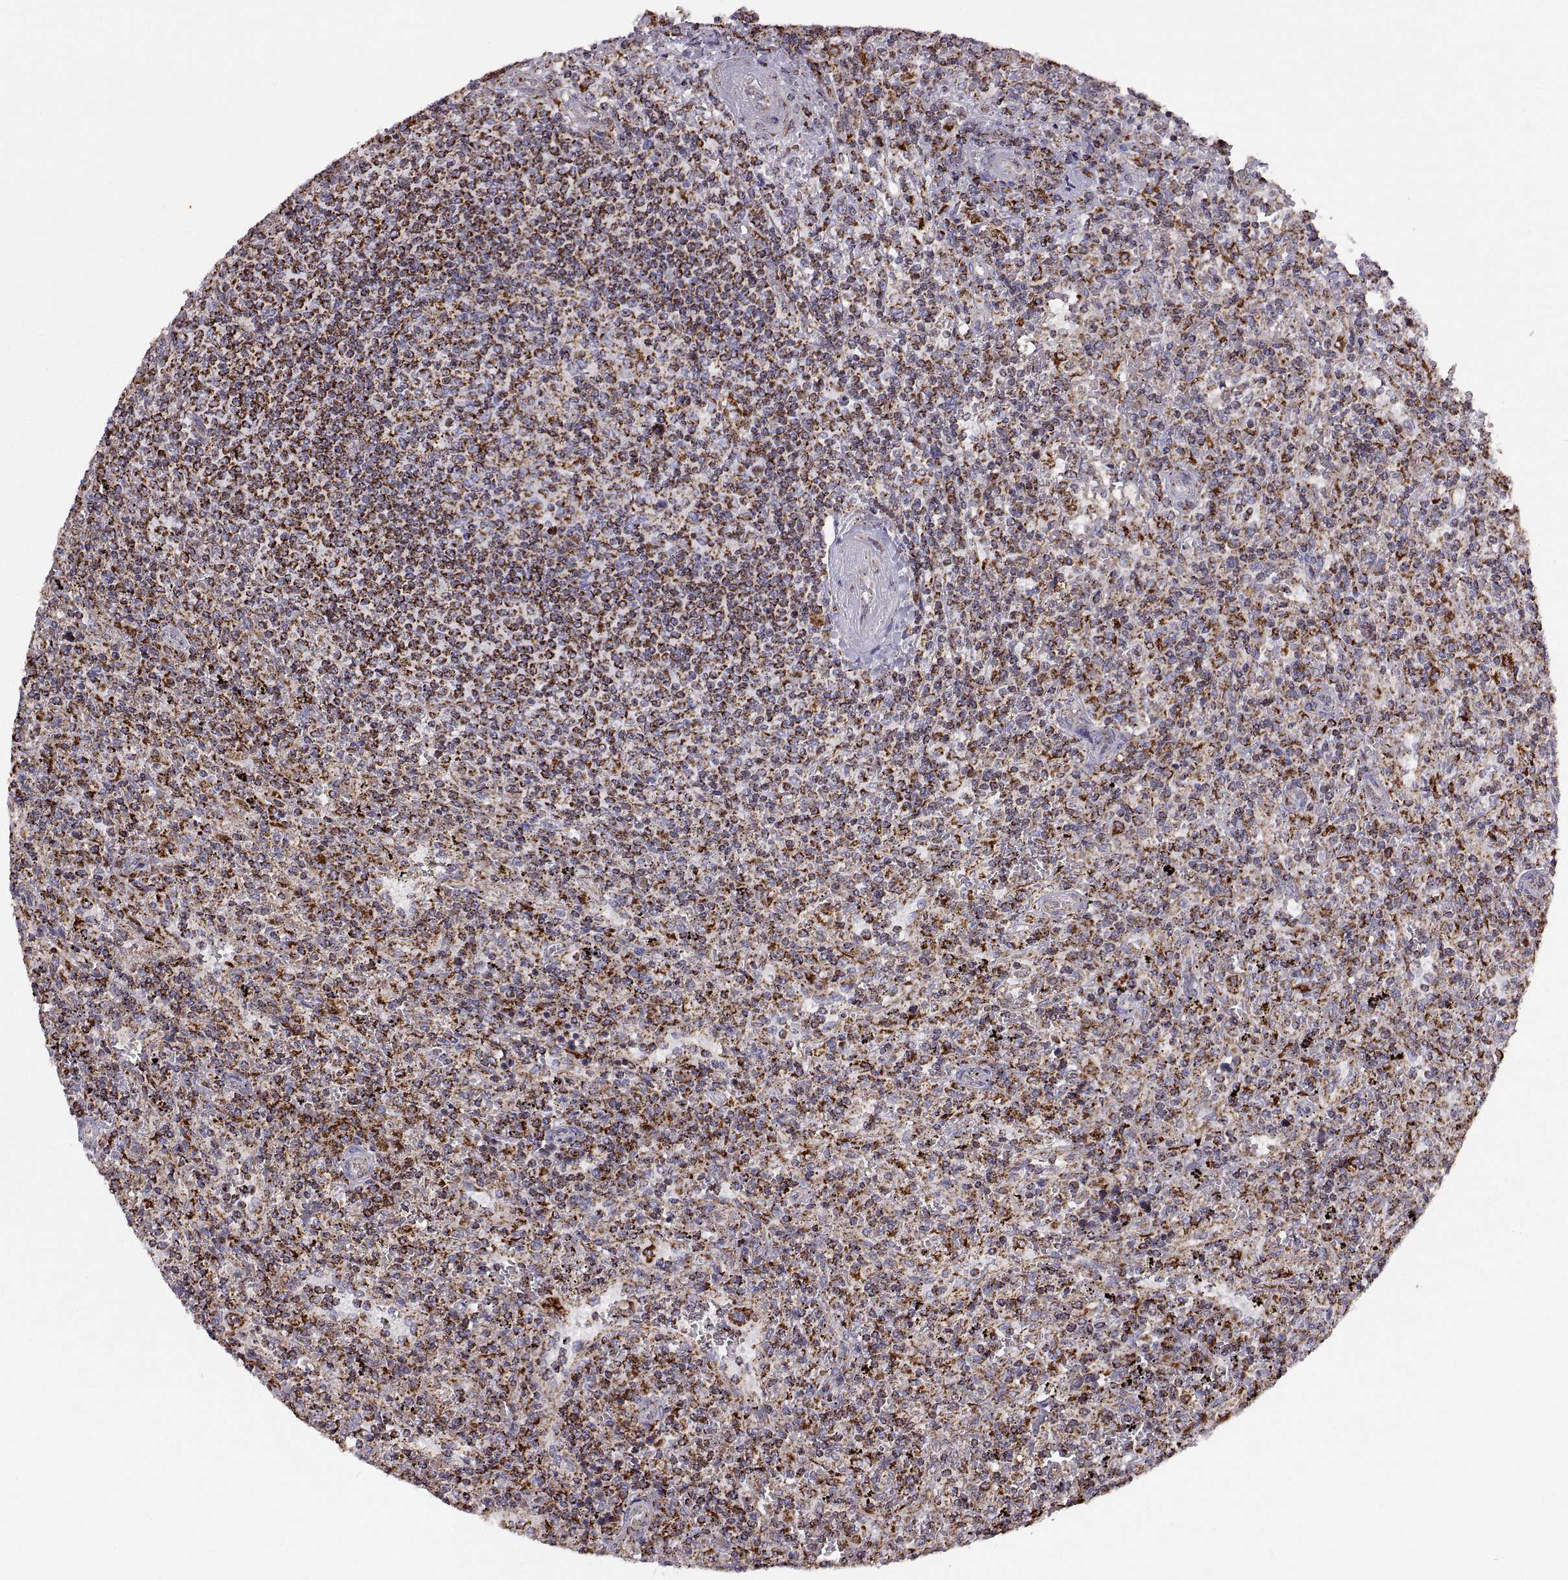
{"staining": {"intensity": "strong", "quantity": ">75%", "location": "cytoplasmic/membranous"}, "tissue": "lymphoma", "cell_type": "Tumor cells", "image_type": "cancer", "snomed": [{"axis": "morphology", "description": "Malignant lymphoma, non-Hodgkin's type, Low grade"}, {"axis": "topography", "description": "Spleen"}], "caption": "Brown immunohistochemical staining in human low-grade malignant lymphoma, non-Hodgkin's type displays strong cytoplasmic/membranous positivity in approximately >75% of tumor cells. (DAB IHC, brown staining for protein, blue staining for nuclei).", "gene": "ARSD", "patient": {"sex": "male", "age": 62}}